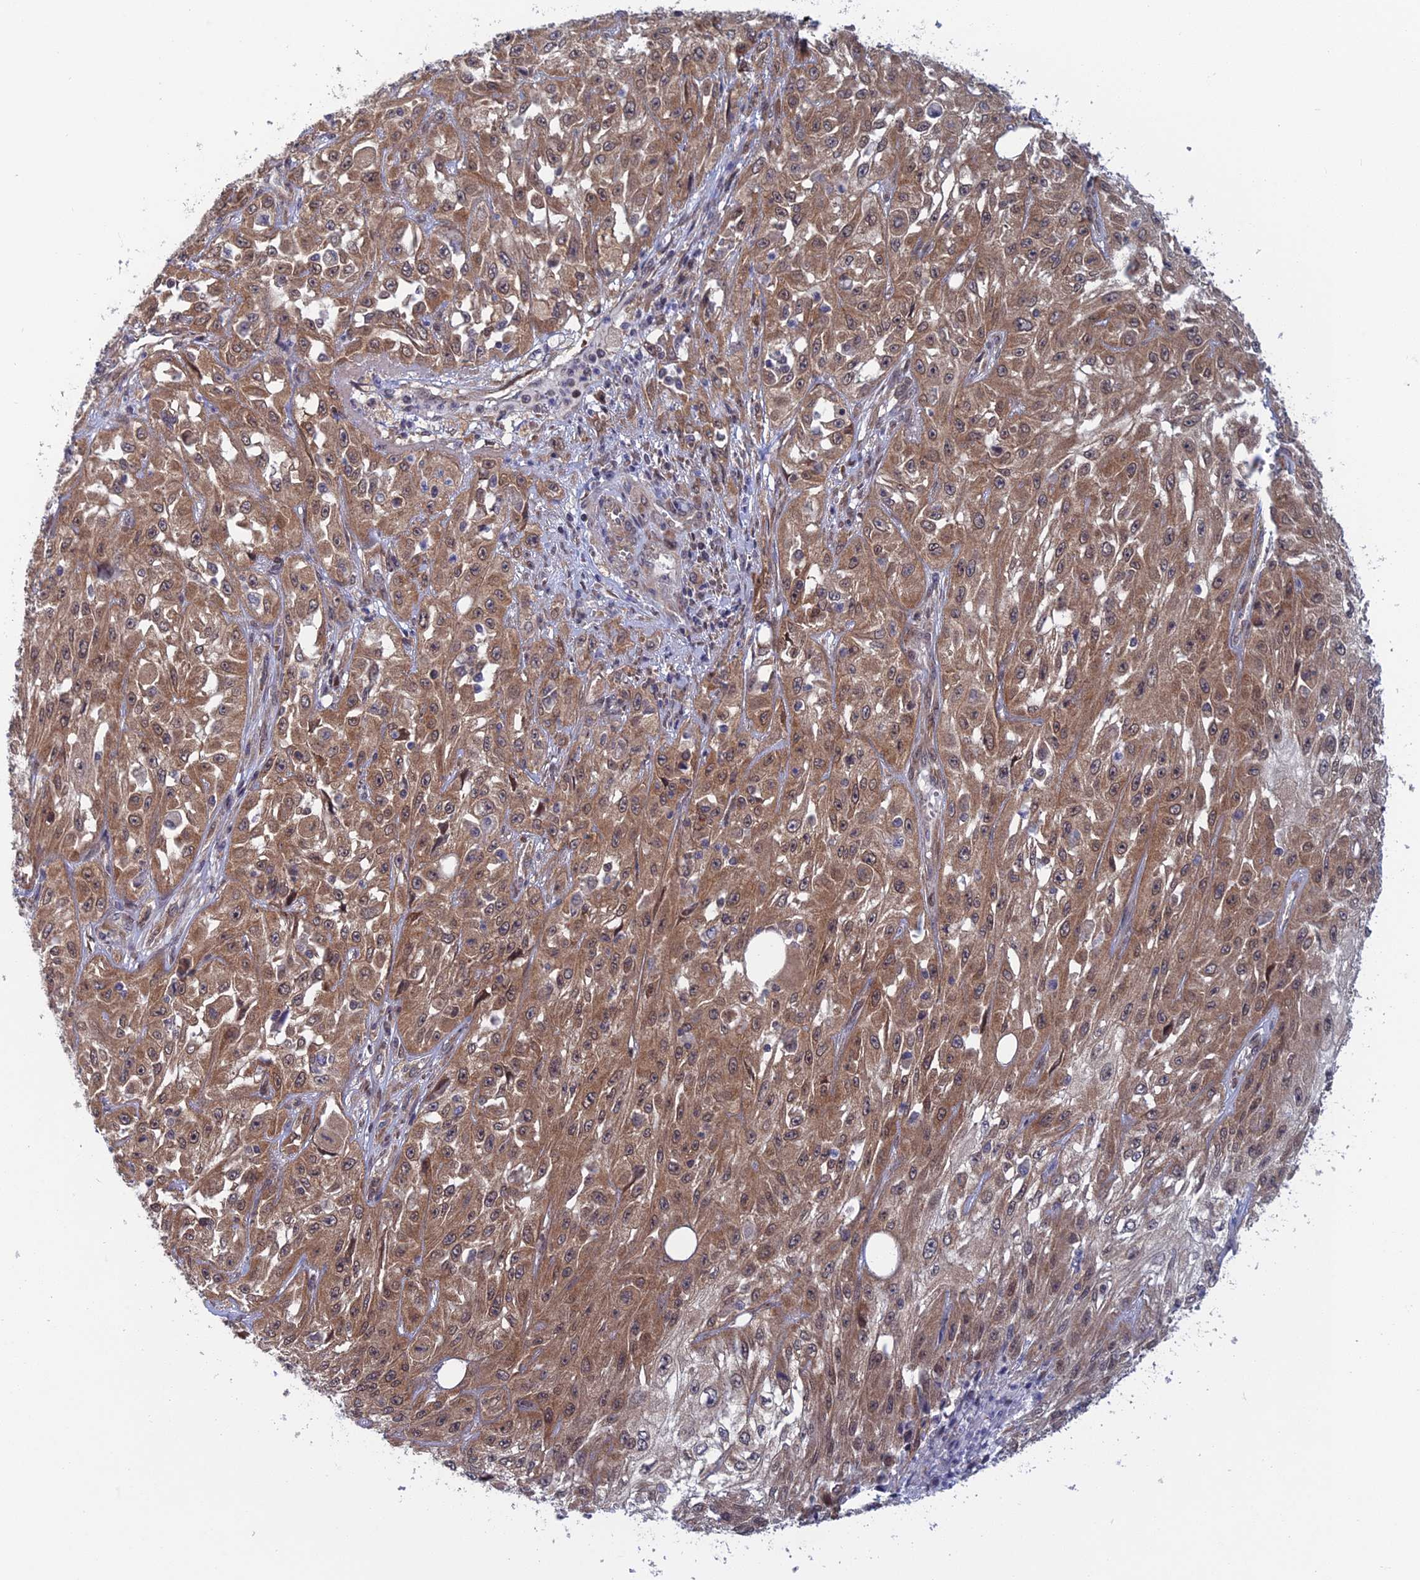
{"staining": {"intensity": "moderate", "quantity": ">75%", "location": "cytoplasmic/membranous"}, "tissue": "skin cancer", "cell_type": "Tumor cells", "image_type": "cancer", "snomed": [{"axis": "morphology", "description": "Squamous cell carcinoma, NOS"}, {"axis": "morphology", "description": "Squamous cell carcinoma, metastatic, NOS"}, {"axis": "topography", "description": "Skin"}, {"axis": "topography", "description": "Lymph node"}], "caption": "Protein staining of squamous cell carcinoma (skin) tissue exhibits moderate cytoplasmic/membranous expression in about >75% of tumor cells. The staining was performed using DAB (3,3'-diaminobenzidine), with brown indicating positive protein expression. Nuclei are stained blue with hematoxylin.", "gene": "SRA1", "patient": {"sex": "male", "age": 75}}